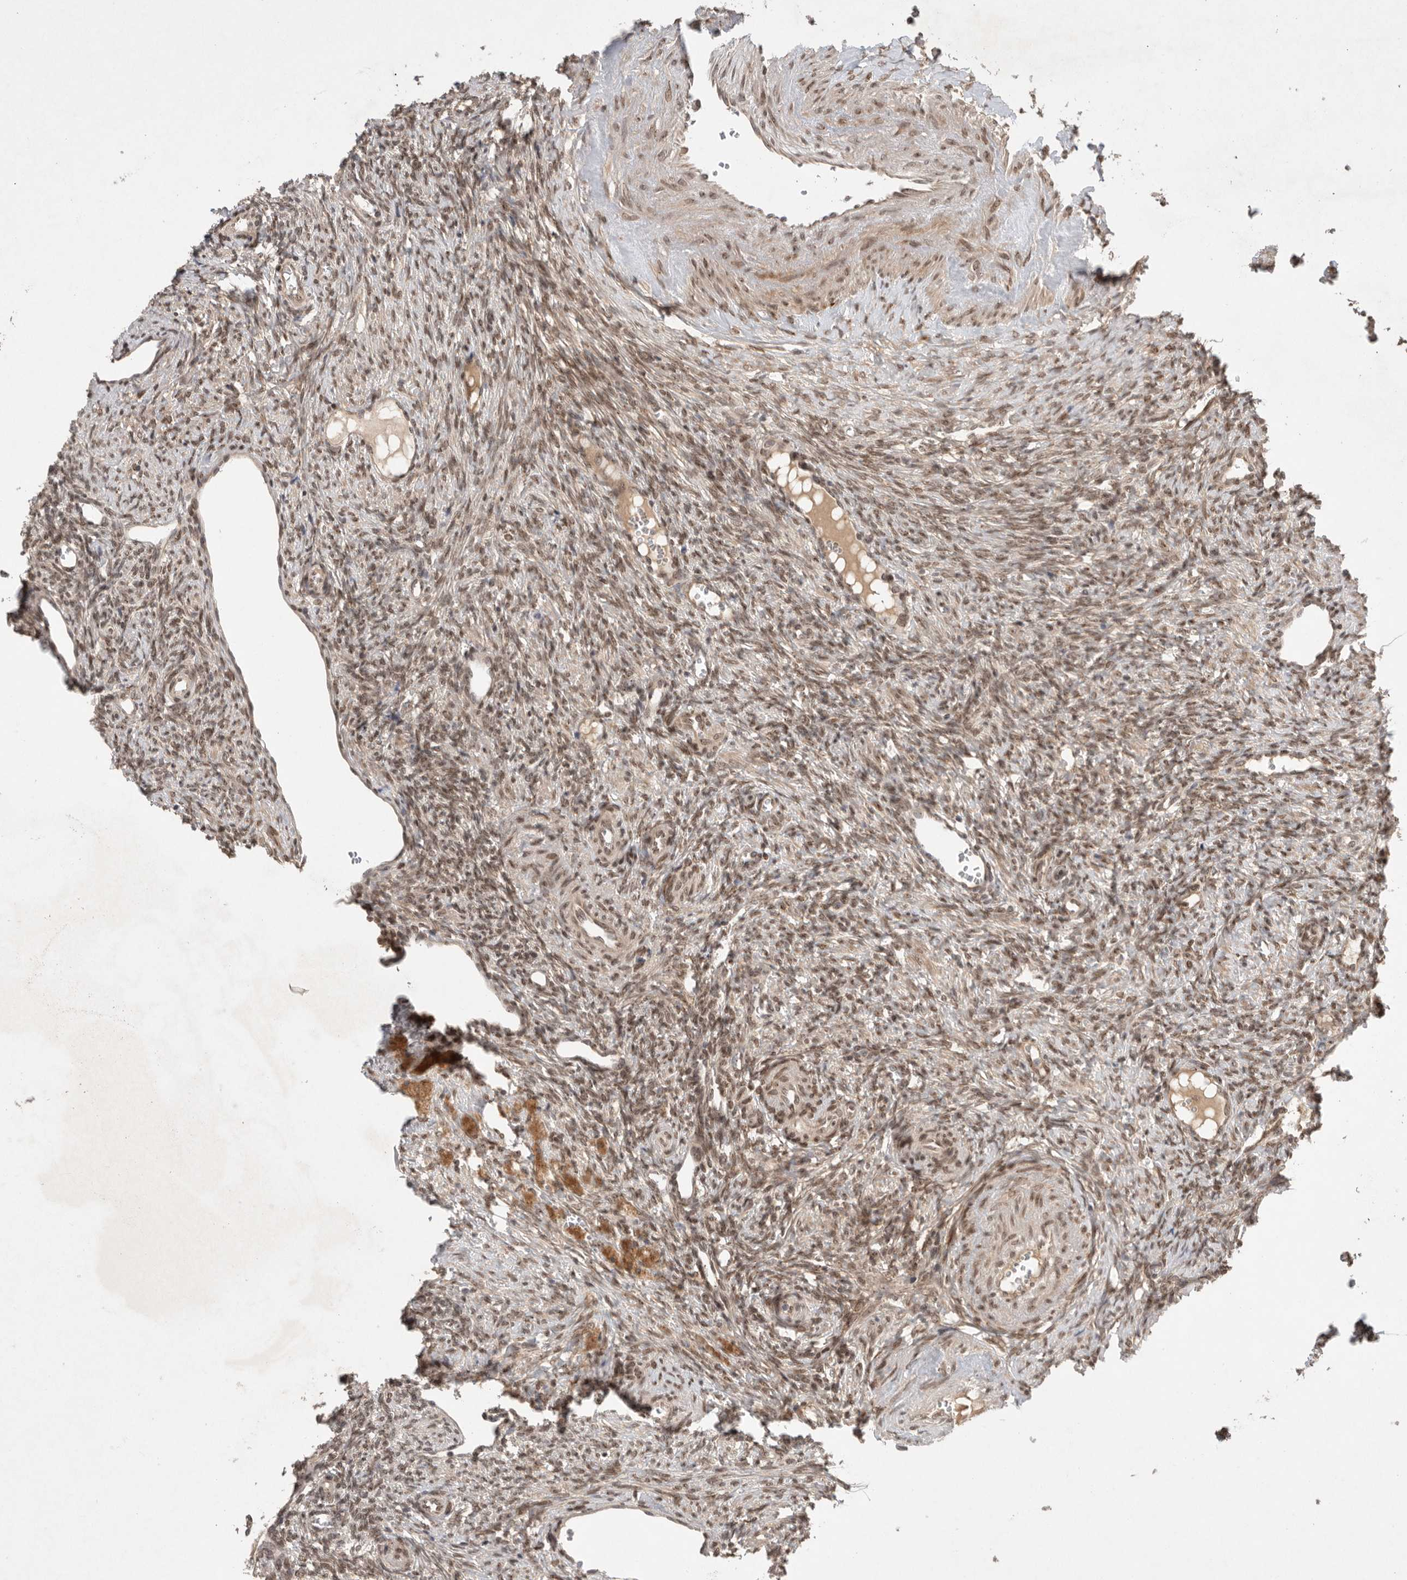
{"staining": {"intensity": "moderate", "quantity": ">75%", "location": "cytoplasmic/membranous"}, "tissue": "ovary", "cell_type": "Follicle cells", "image_type": "normal", "snomed": [{"axis": "morphology", "description": "Normal tissue, NOS"}, {"axis": "topography", "description": "Ovary"}], "caption": "A high-resolution image shows immunohistochemistry (IHC) staining of benign ovary, which displays moderate cytoplasmic/membranous expression in about >75% of follicle cells. Nuclei are stained in blue.", "gene": "LEMD3", "patient": {"sex": "female", "age": 41}}